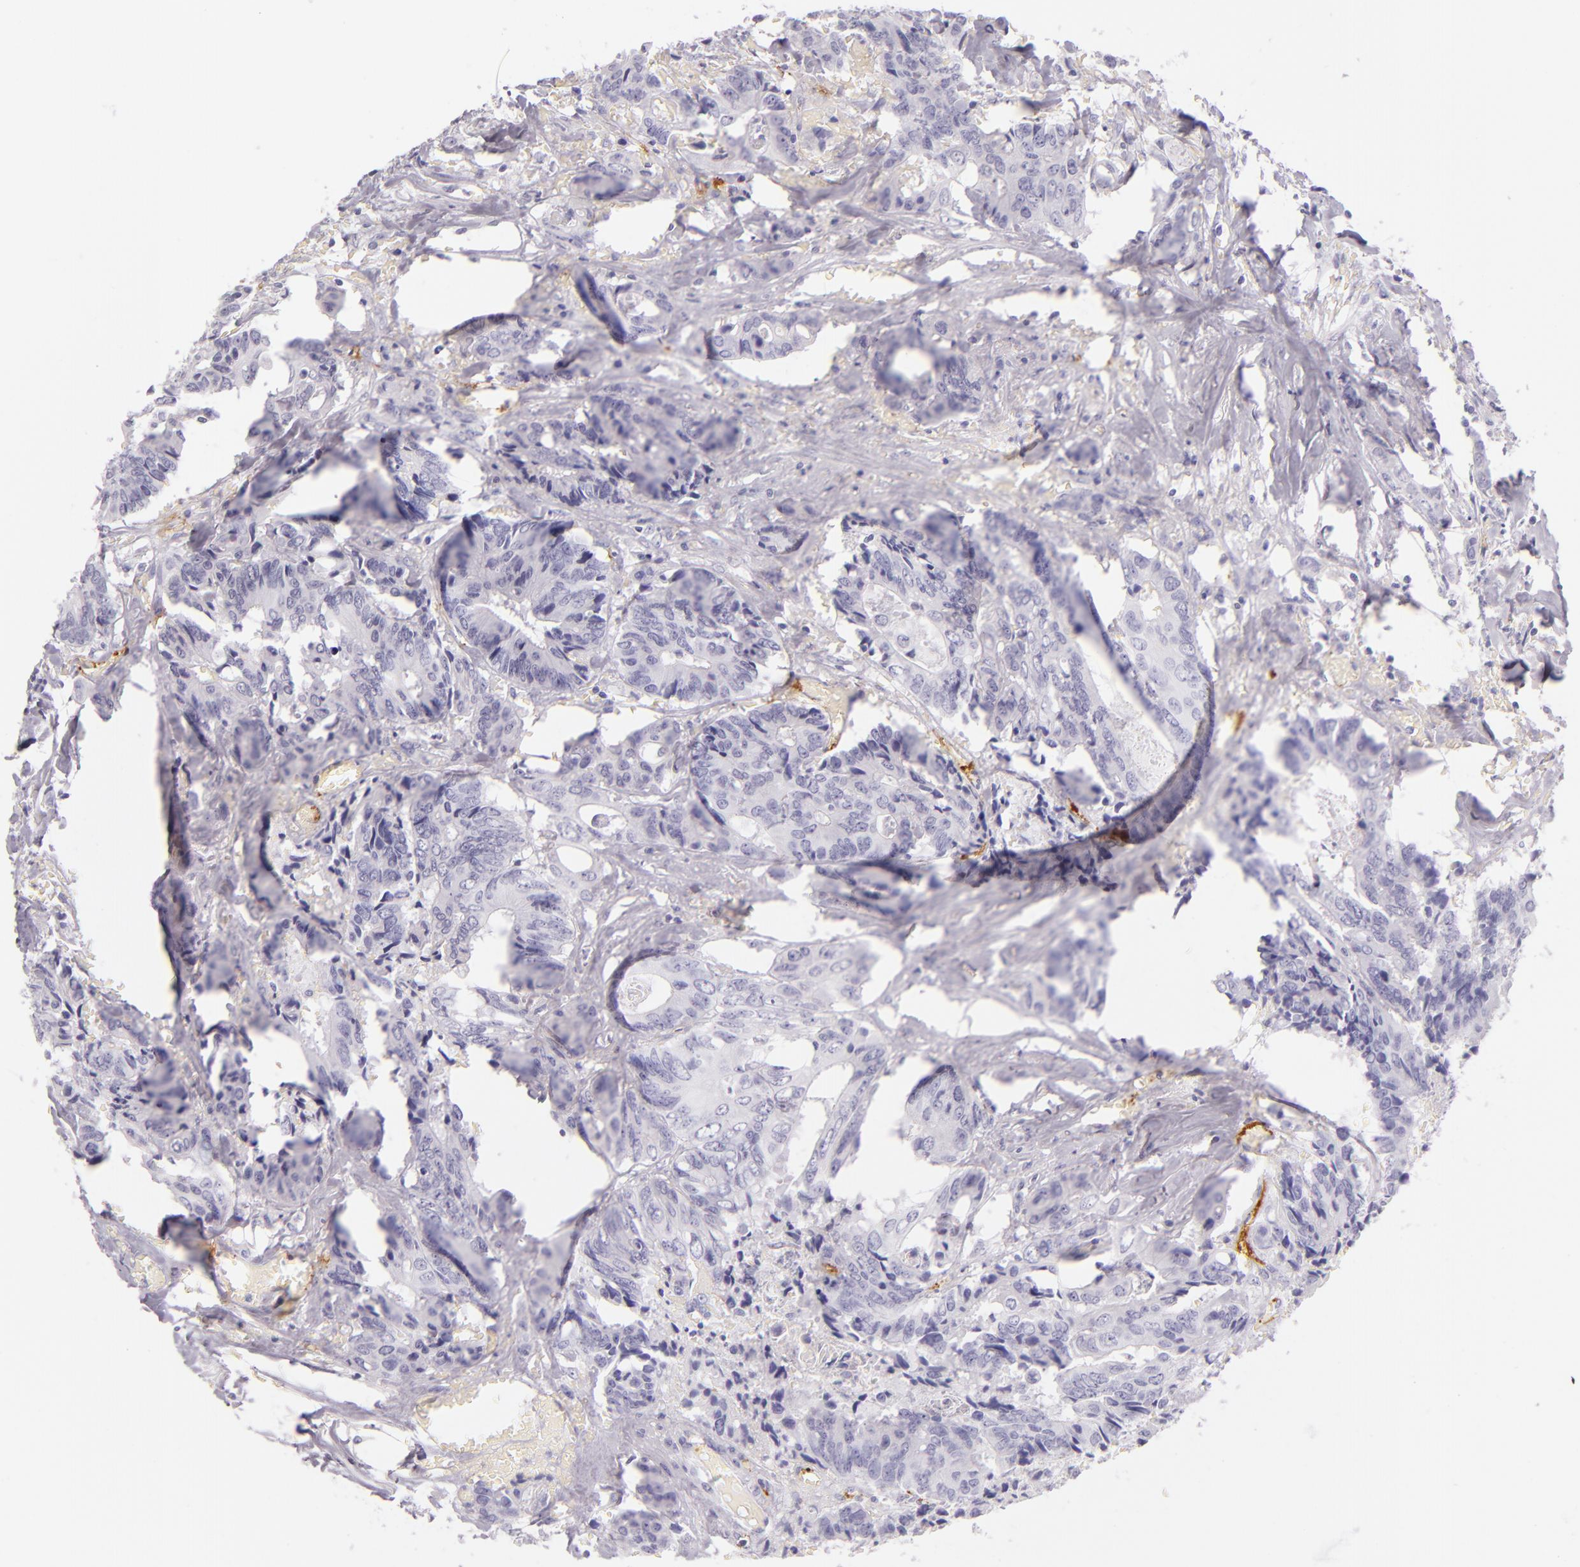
{"staining": {"intensity": "negative", "quantity": "none", "location": "none"}, "tissue": "colorectal cancer", "cell_type": "Tumor cells", "image_type": "cancer", "snomed": [{"axis": "morphology", "description": "Adenocarcinoma, NOS"}, {"axis": "topography", "description": "Rectum"}], "caption": "An immunohistochemistry photomicrograph of colorectal cancer is shown. There is no staining in tumor cells of colorectal cancer.", "gene": "SELP", "patient": {"sex": "male", "age": 55}}